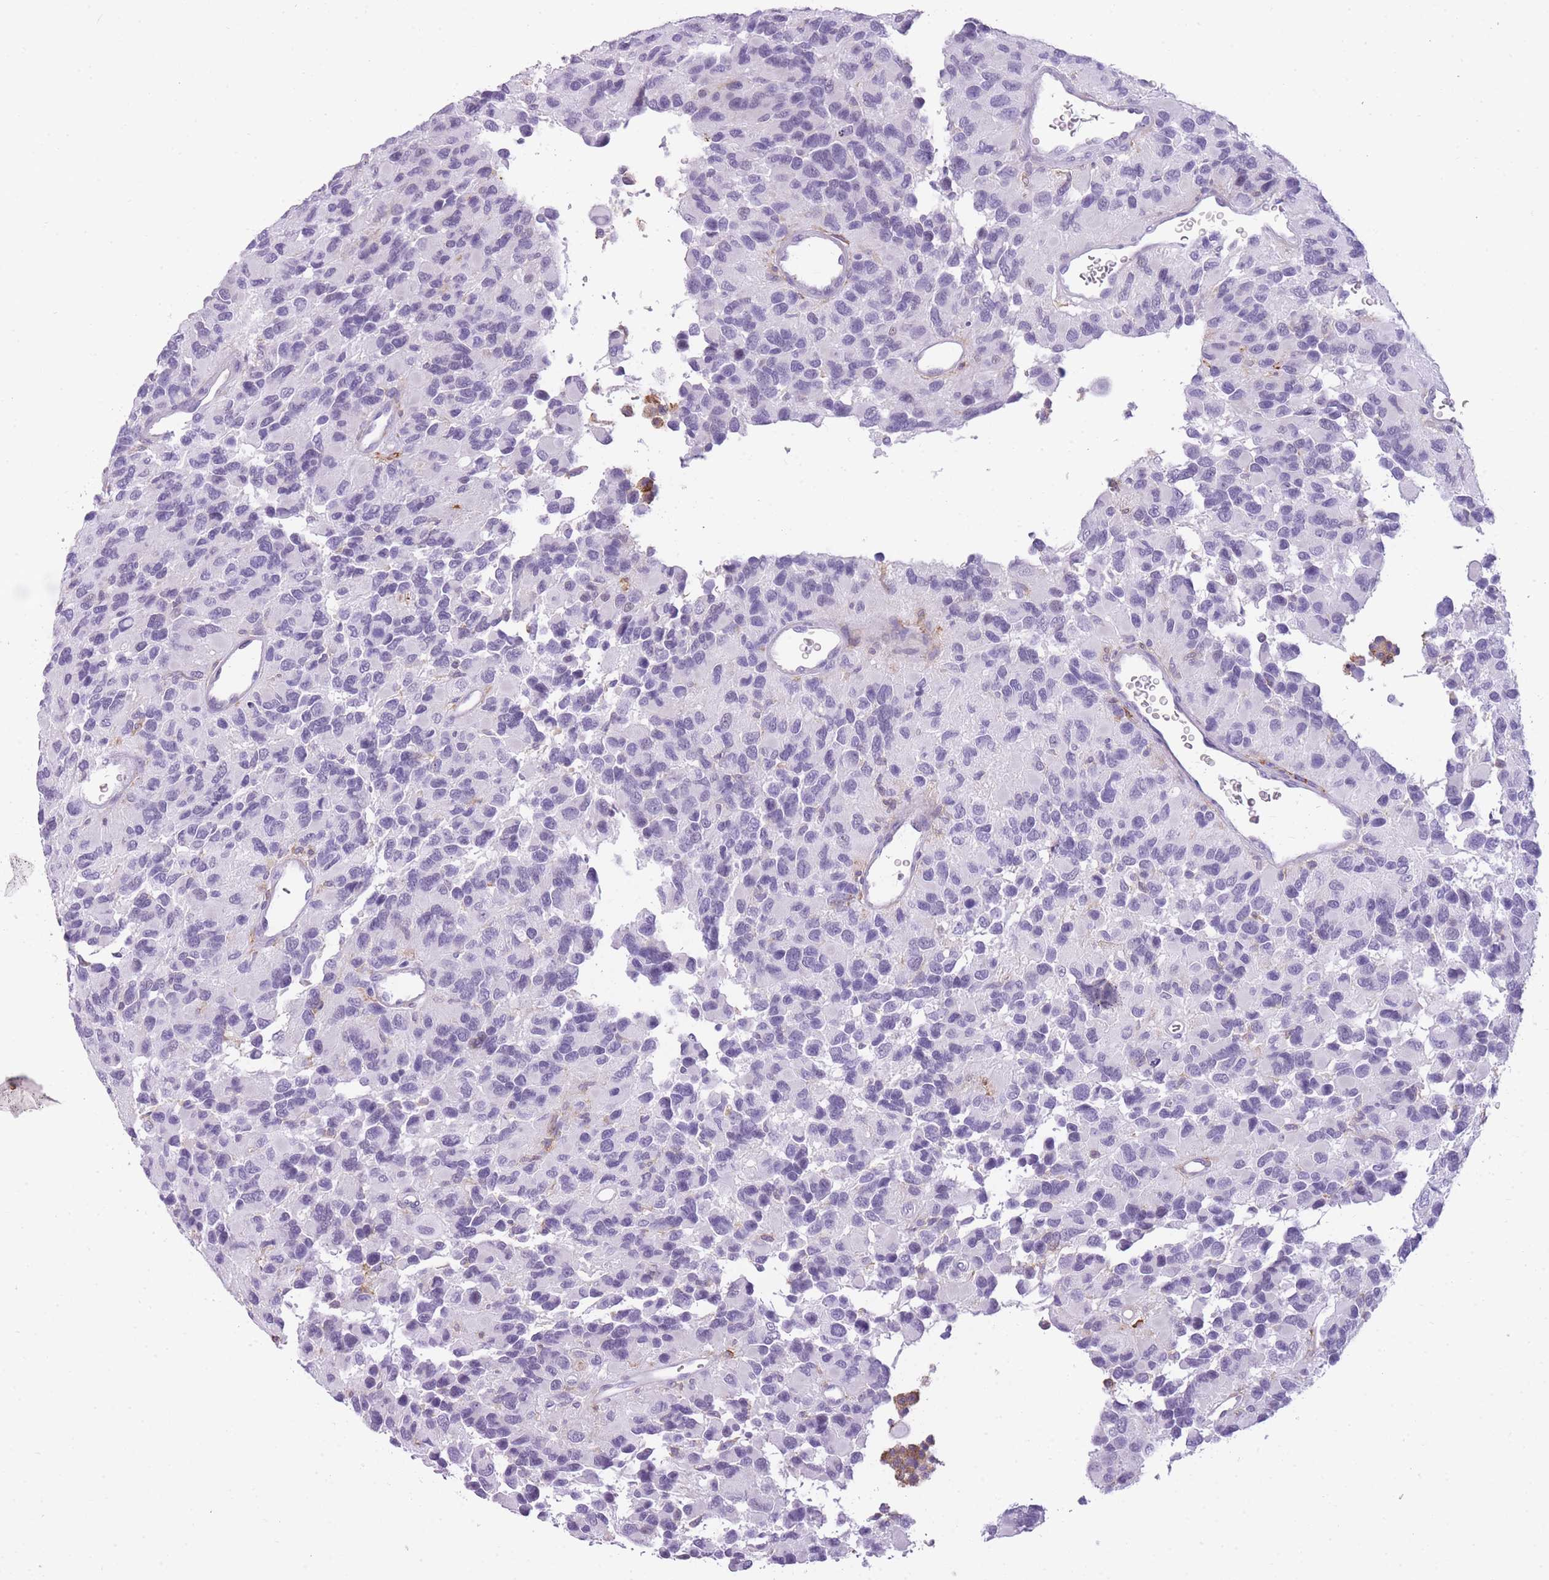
{"staining": {"intensity": "negative", "quantity": "none", "location": "none"}, "tissue": "glioma", "cell_type": "Tumor cells", "image_type": "cancer", "snomed": [{"axis": "morphology", "description": "Glioma, malignant, High grade"}, {"axis": "topography", "description": "Brain"}], "caption": "High-grade glioma (malignant) stained for a protein using immunohistochemistry (IHC) reveals no staining tumor cells.", "gene": "RADX", "patient": {"sex": "male", "age": 77}}